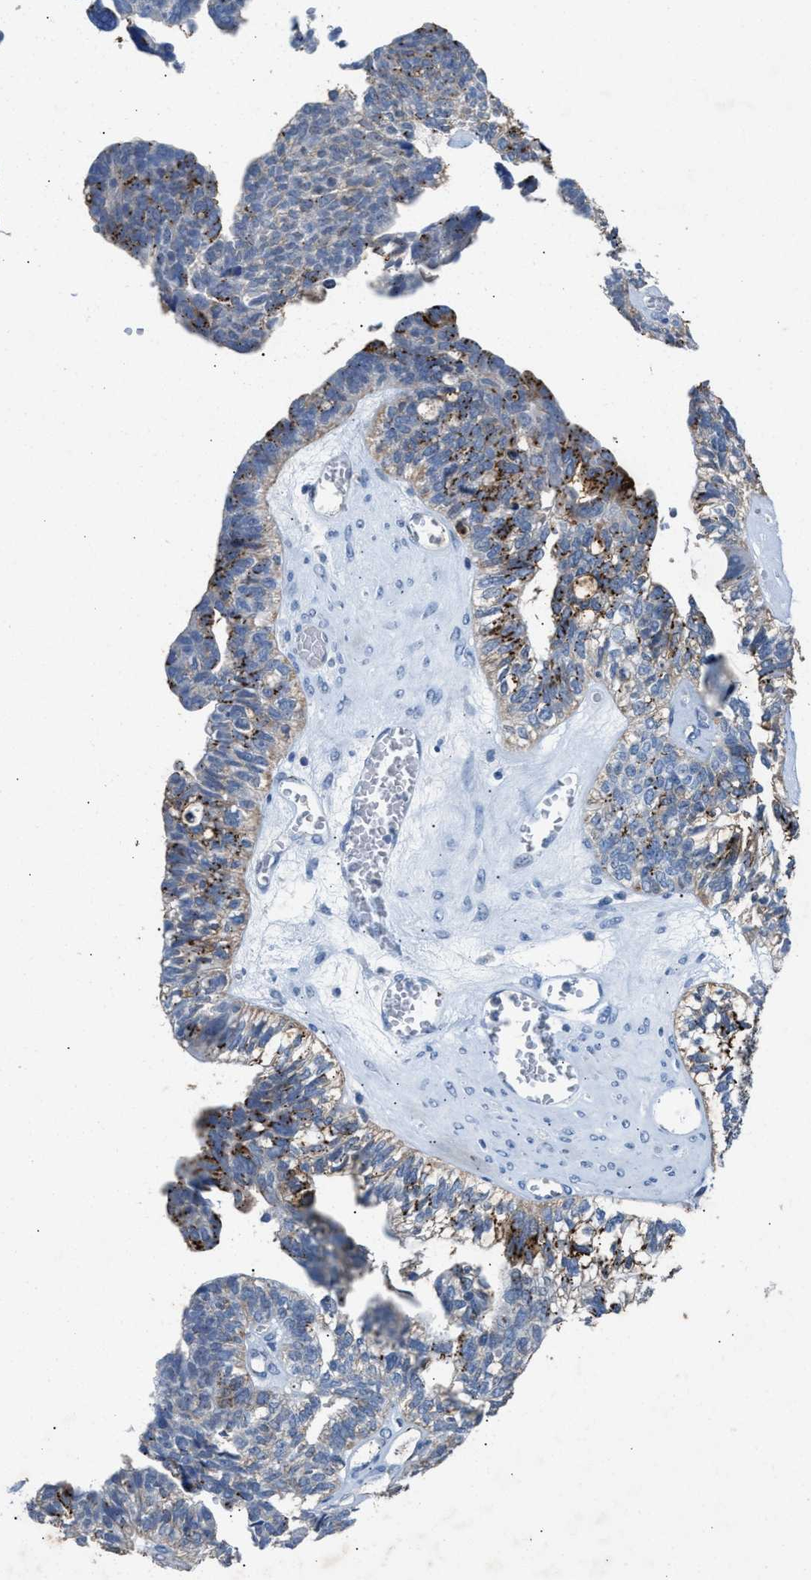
{"staining": {"intensity": "moderate", "quantity": "25%-75%", "location": "cytoplasmic/membranous"}, "tissue": "ovarian cancer", "cell_type": "Tumor cells", "image_type": "cancer", "snomed": [{"axis": "morphology", "description": "Cystadenocarcinoma, serous, NOS"}, {"axis": "topography", "description": "Ovary"}], "caption": "This photomicrograph exhibits serous cystadenocarcinoma (ovarian) stained with immunohistochemistry (IHC) to label a protein in brown. The cytoplasmic/membranous of tumor cells show moderate positivity for the protein. Nuclei are counter-stained blue.", "gene": "SLC5A5", "patient": {"sex": "female", "age": 79}}